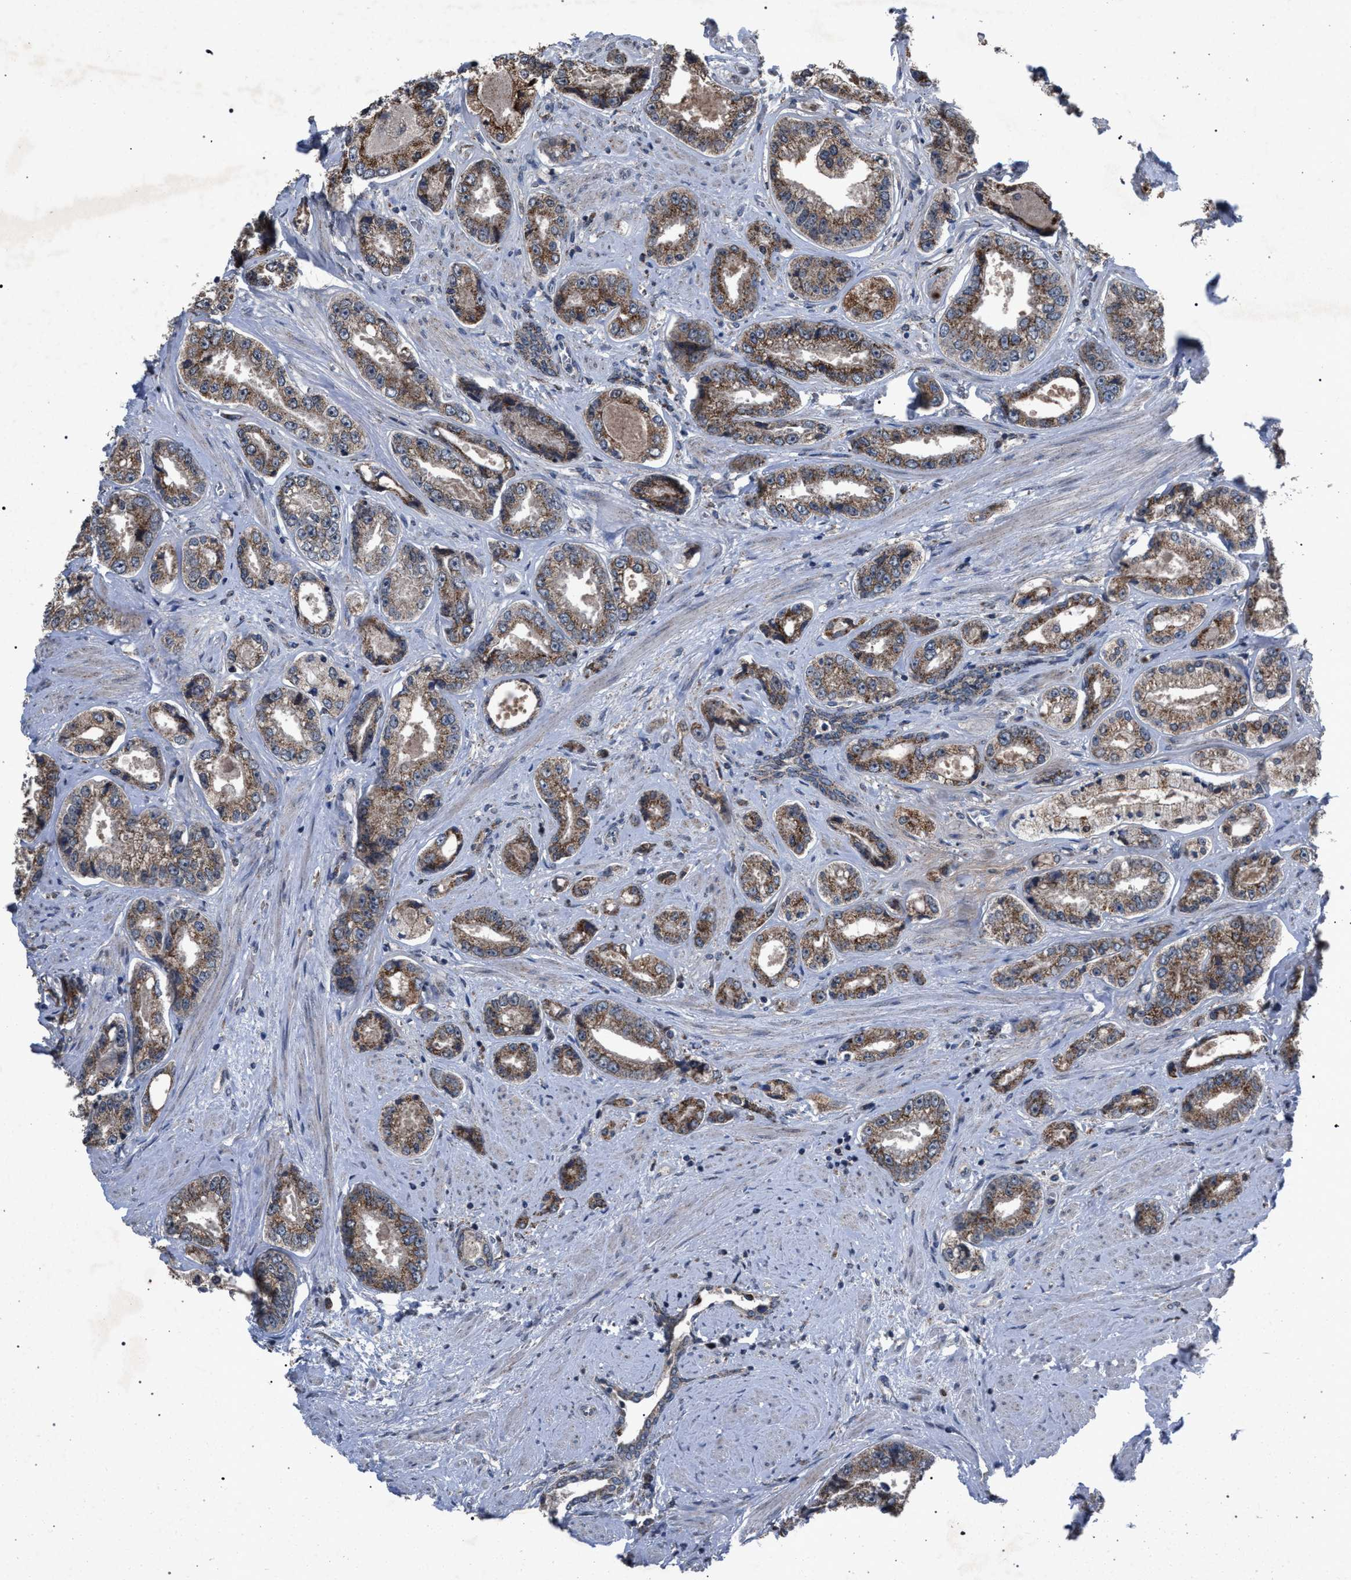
{"staining": {"intensity": "moderate", "quantity": ">75%", "location": "cytoplasmic/membranous"}, "tissue": "prostate cancer", "cell_type": "Tumor cells", "image_type": "cancer", "snomed": [{"axis": "morphology", "description": "Adenocarcinoma, High grade"}, {"axis": "topography", "description": "Prostate"}], "caption": "The image exhibits a brown stain indicating the presence of a protein in the cytoplasmic/membranous of tumor cells in high-grade adenocarcinoma (prostate).", "gene": "HSD17B4", "patient": {"sex": "male", "age": 61}}